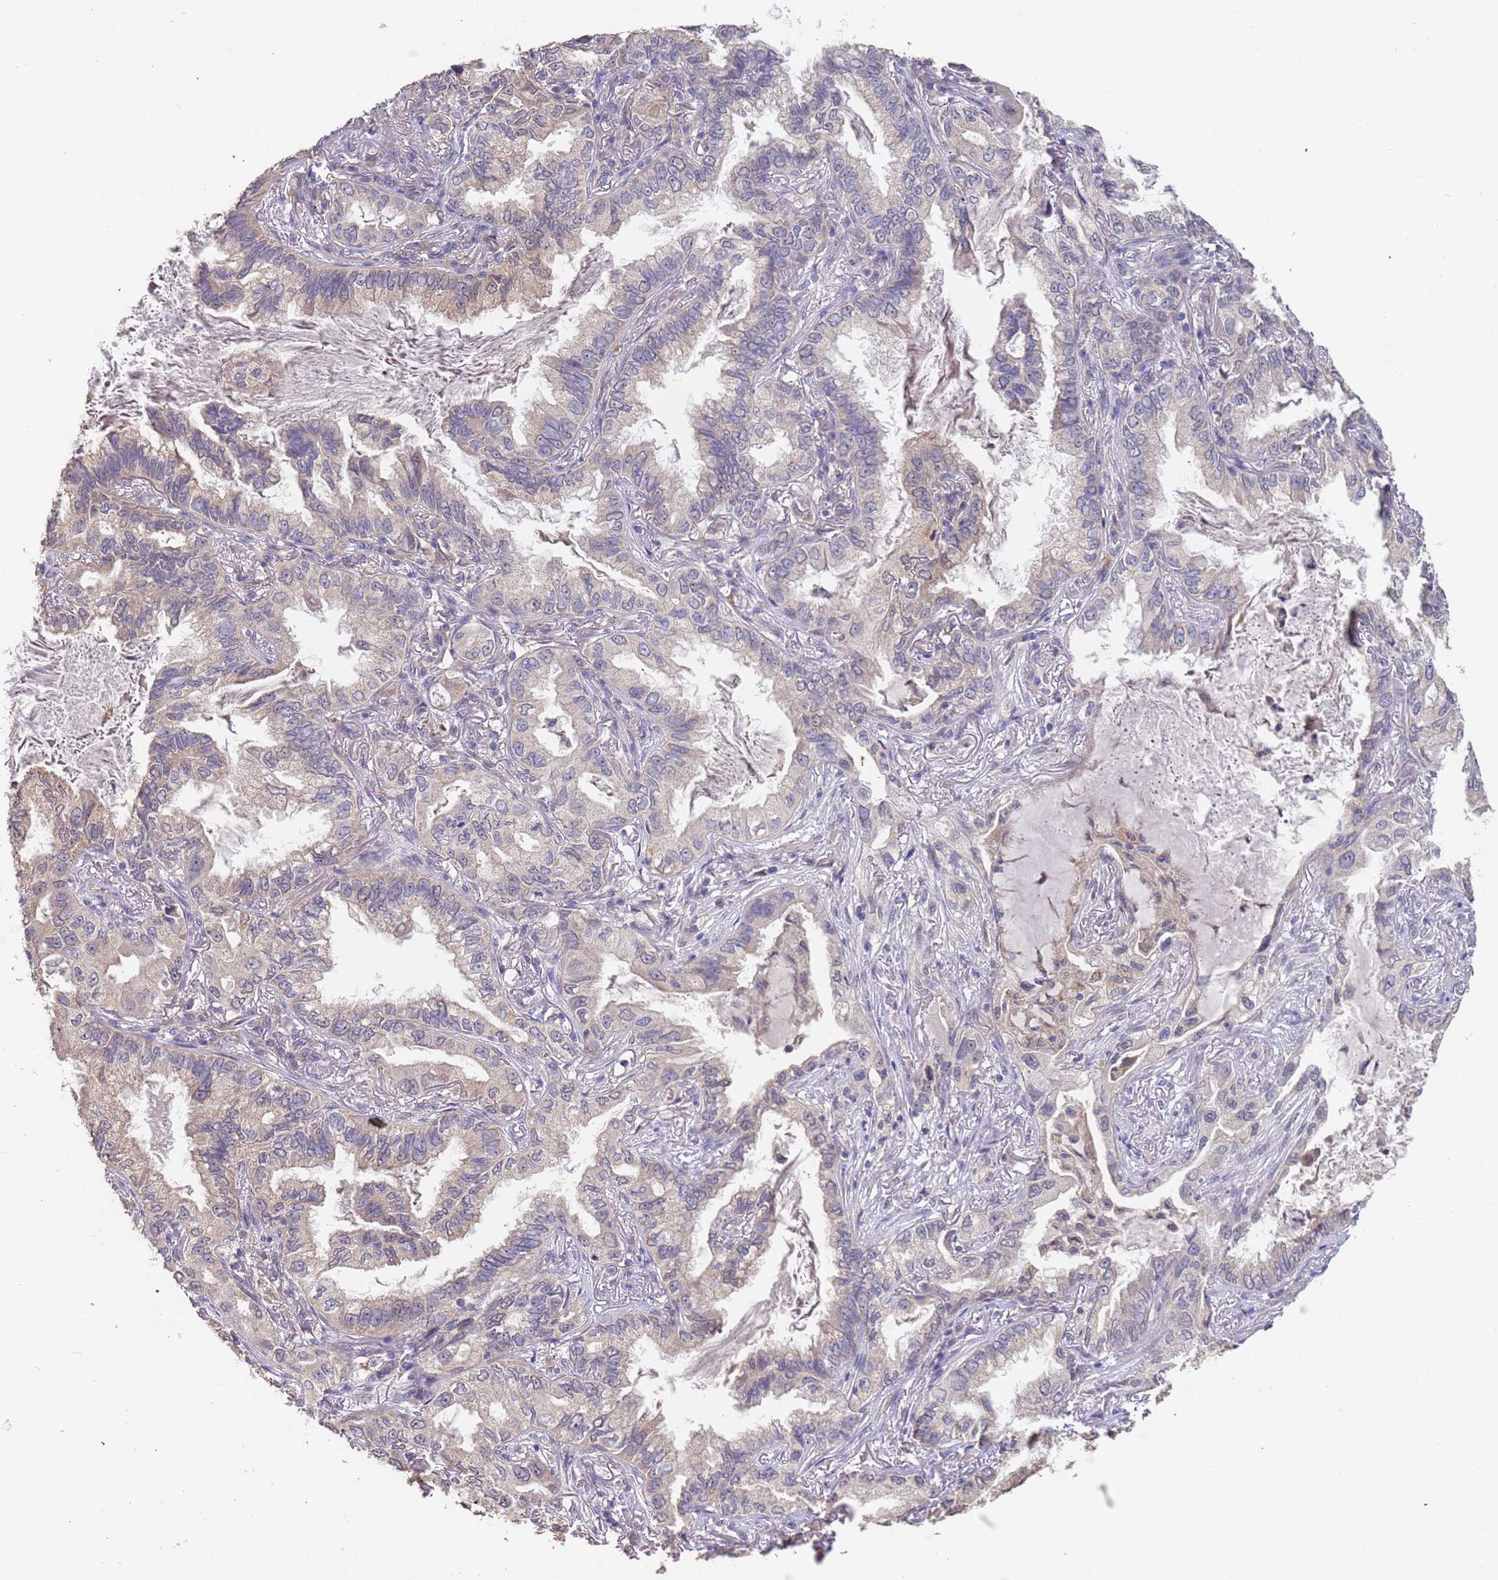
{"staining": {"intensity": "weak", "quantity": "25%-75%", "location": "cytoplasmic/membranous"}, "tissue": "lung cancer", "cell_type": "Tumor cells", "image_type": "cancer", "snomed": [{"axis": "morphology", "description": "Adenocarcinoma, NOS"}, {"axis": "topography", "description": "Lung"}], "caption": "Human lung adenocarcinoma stained for a protein (brown) demonstrates weak cytoplasmic/membranous positive positivity in approximately 25%-75% of tumor cells.", "gene": "TMEM64", "patient": {"sex": "female", "age": 69}}